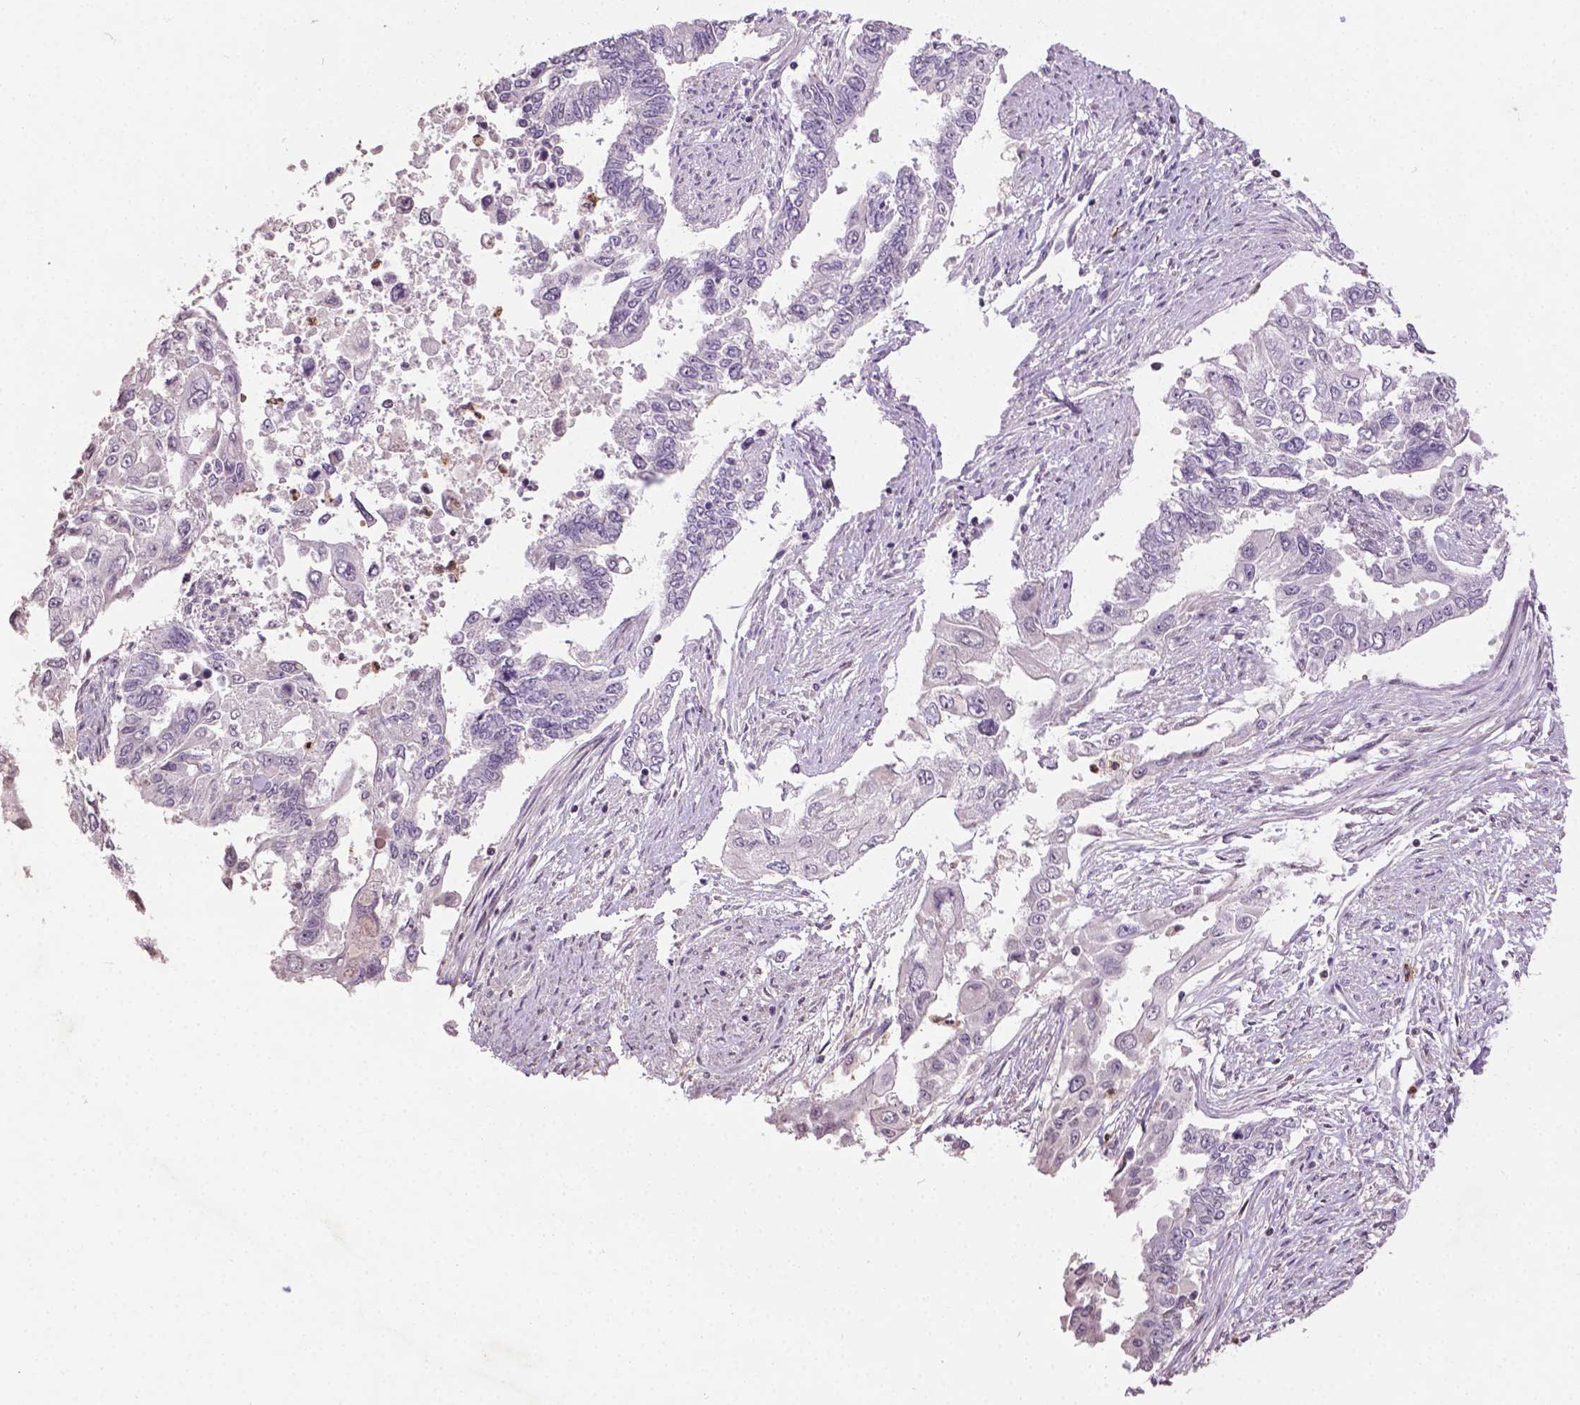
{"staining": {"intensity": "negative", "quantity": "none", "location": "none"}, "tissue": "endometrial cancer", "cell_type": "Tumor cells", "image_type": "cancer", "snomed": [{"axis": "morphology", "description": "Adenocarcinoma, NOS"}, {"axis": "topography", "description": "Uterus"}], "caption": "An image of human endometrial adenocarcinoma is negative for staining in tumor cells.", "gene": "NTNG2", "patient": {"sex": "female", "age": 59}}